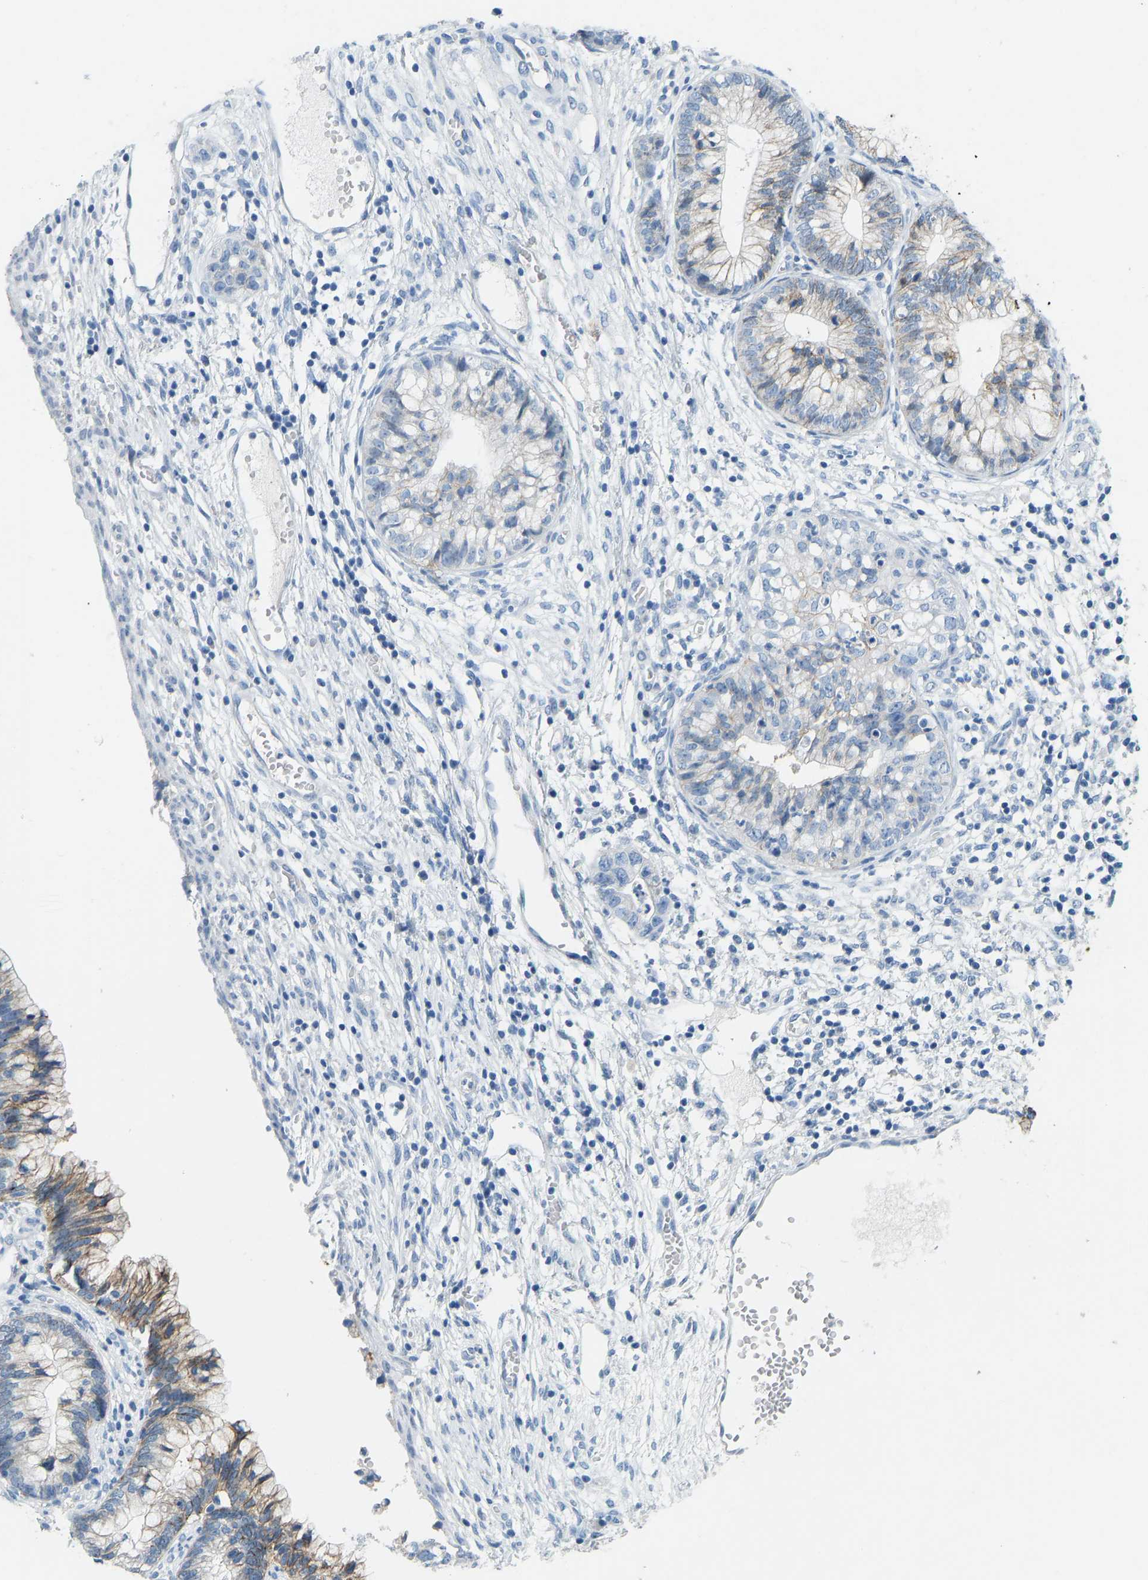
{"staining": {"intensity": "moderate", "quantity": "25%-75%", "location": "cytoplasmic/membranous"}, "tissue": "cervical cancer", "cell_type": "Tumor cells", "image_type": "cancer", "snomed": [{"axis": "morphology", "description": "Adenocarcinoma, NOS"}, {"axis": "topography", "description": "Cervix"}], "caption": "Immunohistochemical staining of human cervical adenocarcinoma demonstrates medium levels of moderate cytoplasmic/membranous staining in about 25%-75% of tumor cells.", "gene": "ATP1A1", "patient": {"sex": "female", "age": 44}}